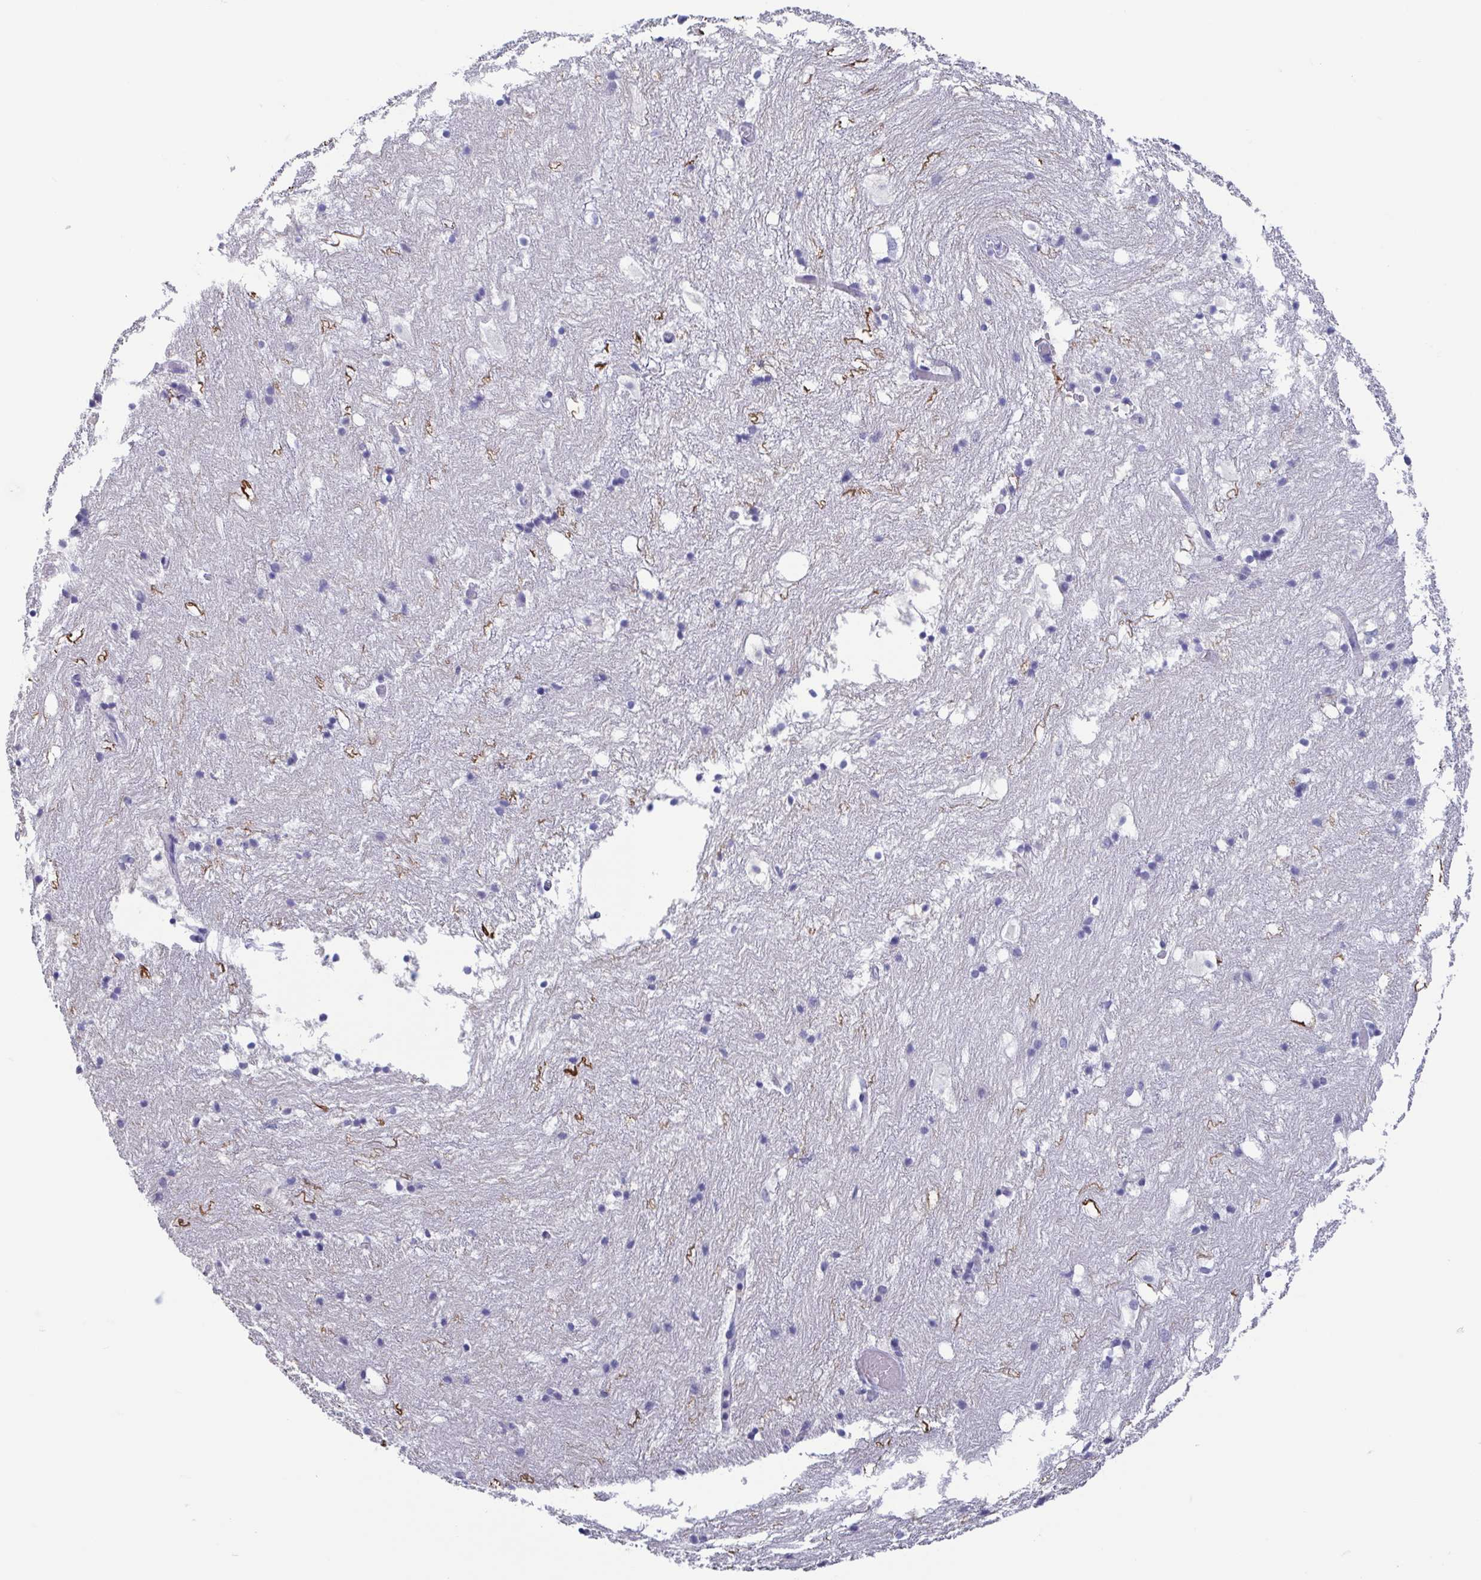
{"staining": {"intensity": "negative", "quantity": "none", "location": "none"}, "tissue": "hippocampus", "cell_type": "Glial cells", "image_type": "normal", "snomed": [{"axis": "morphology", "description": "Normal tissue, NOS"}, {"axis": "topography", "description": "Hippocampus"}], "caption": "Immunohistochemistry of benign human hippocampus exhibits no expression in glial cells.", "gene": "PERM1", "patient": {"sex": "female", "age": 52}}